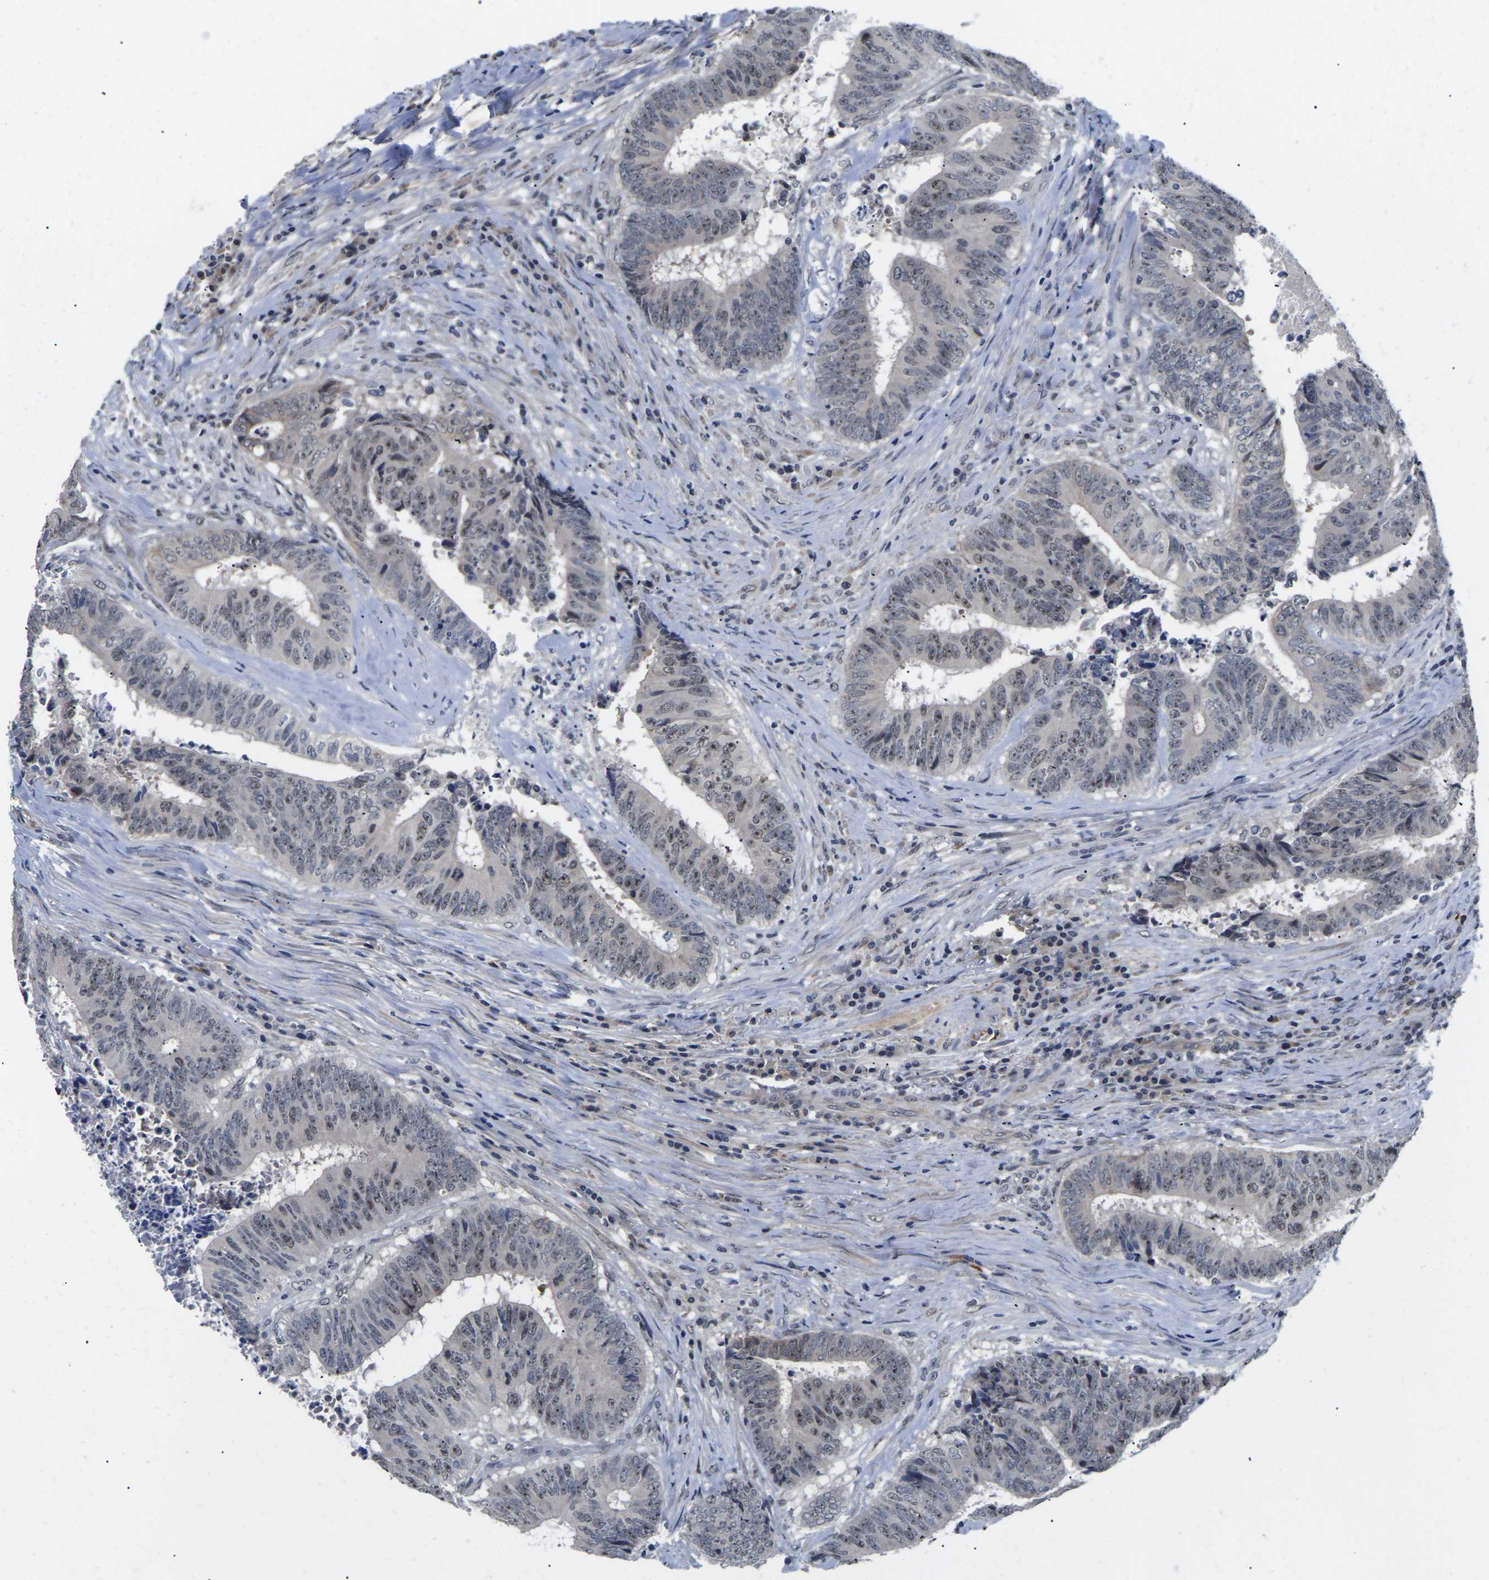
{"staining": {"intensity": "weak", "quantity": "25%-75%", "location": "nuclear"}, "tissue": "colorectal cancer", "cell_type": "Tumor cells", "image_type": "cancer", "snomed": [{"axis": "morphology", "description": "Adenocarcinoma, NOS"}, {"axis": "topography", "description": "Rectum"}], "caption": "There is low levels of weak nuclear staining in tumor cells of colorectal adenocarcinoma, as demonstrated by immunohistochemical staining (brown color).", "gene": "ST6GAL2", "patient": {"sex": "male", "age": 72}}